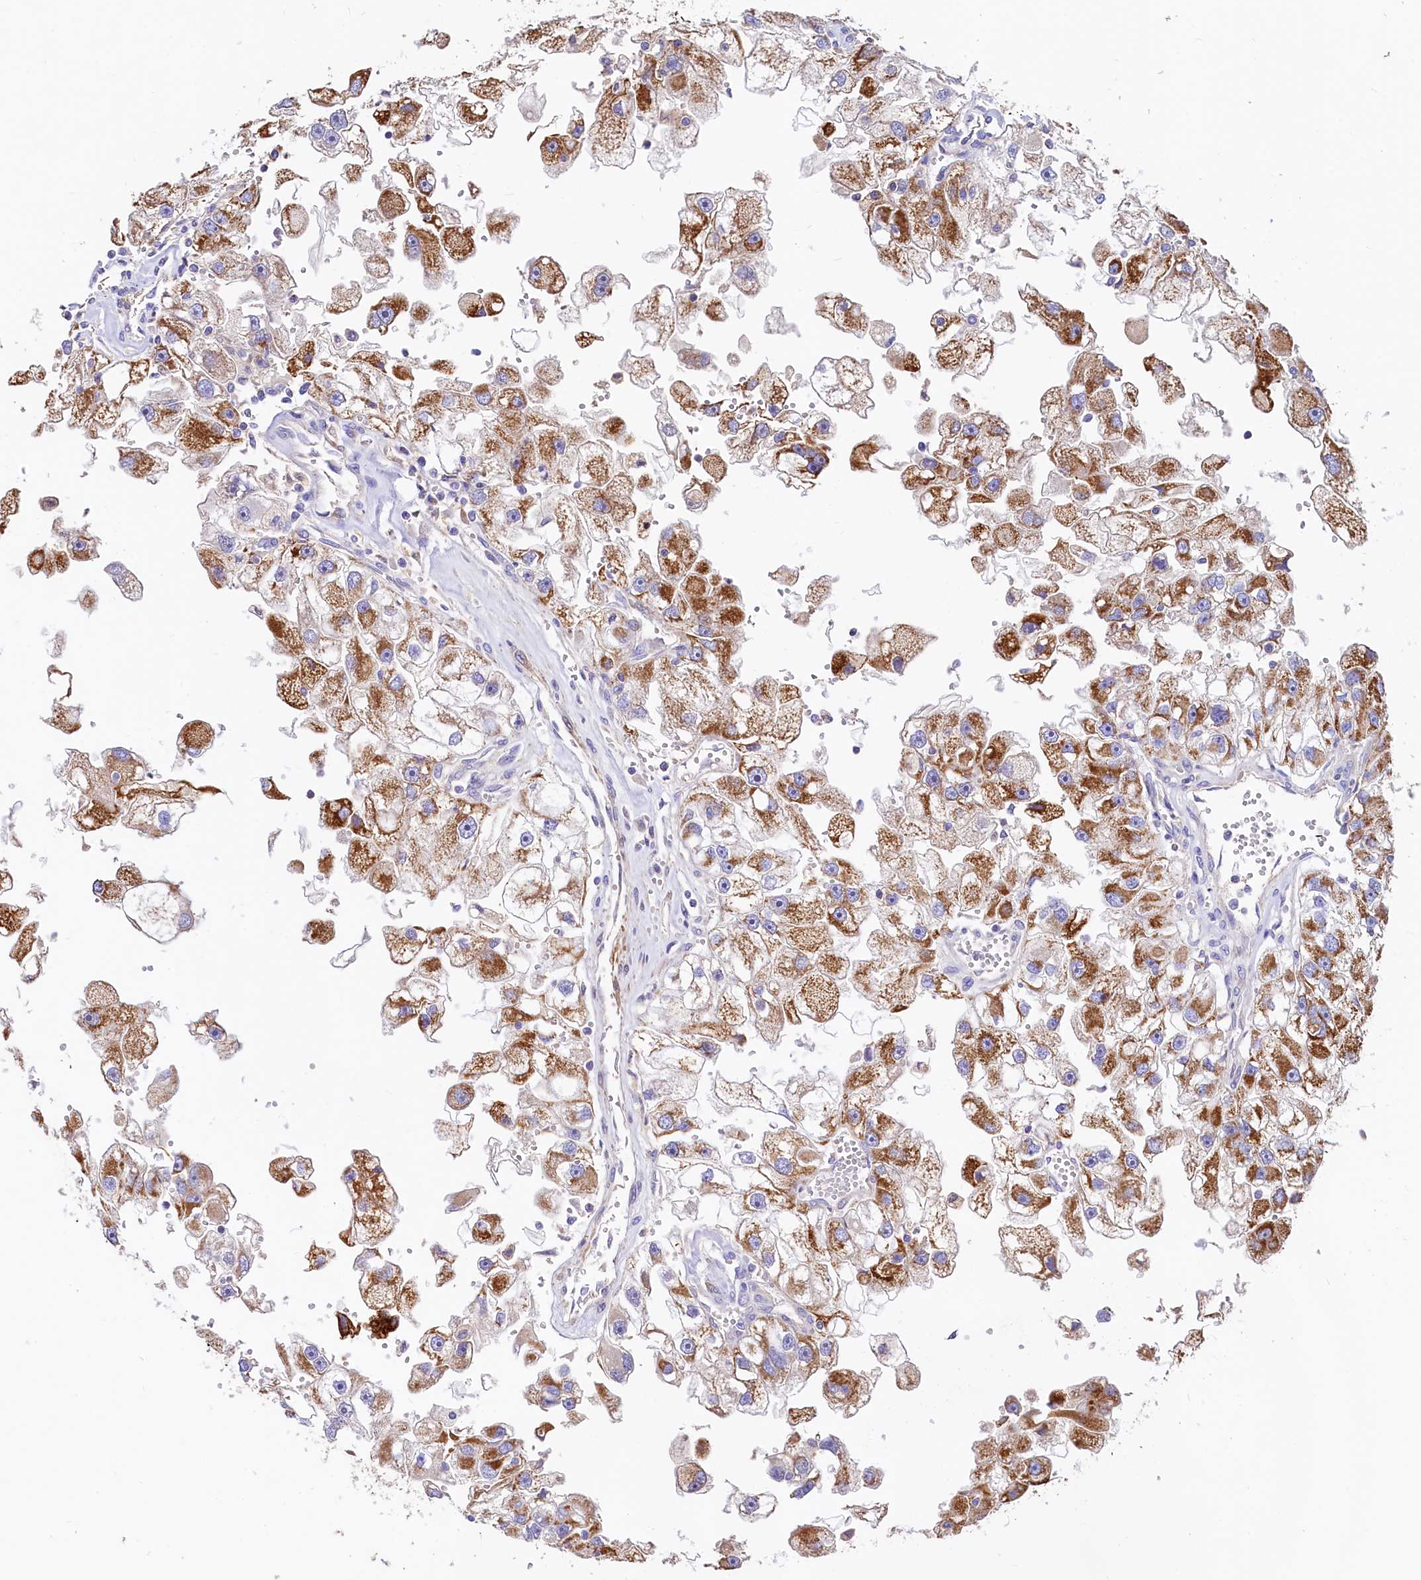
{"staining": {"intensity": "strong", "quantity": "25%-75%", "location": "cytoplasmic/membranous"}, "tissue": "renal cancer", "cell_type": "Tumor cells", "image_type": "cancer", "snomed": [{"axis": "morphology", "description": "Adenocarcinoma, NOS"}, {"axis": "topography", "description": "Kidney"}], "caption": "IHC micrograph of human renal cancer (adenocarcinoma) stained for a protein (brown), which reveals high levels of strong cytoplasmic/membranous positivity in about 25%-75% of tumor cells.", "gene": "CIAO3", "patient": {"sex": "male", "age": 63}}